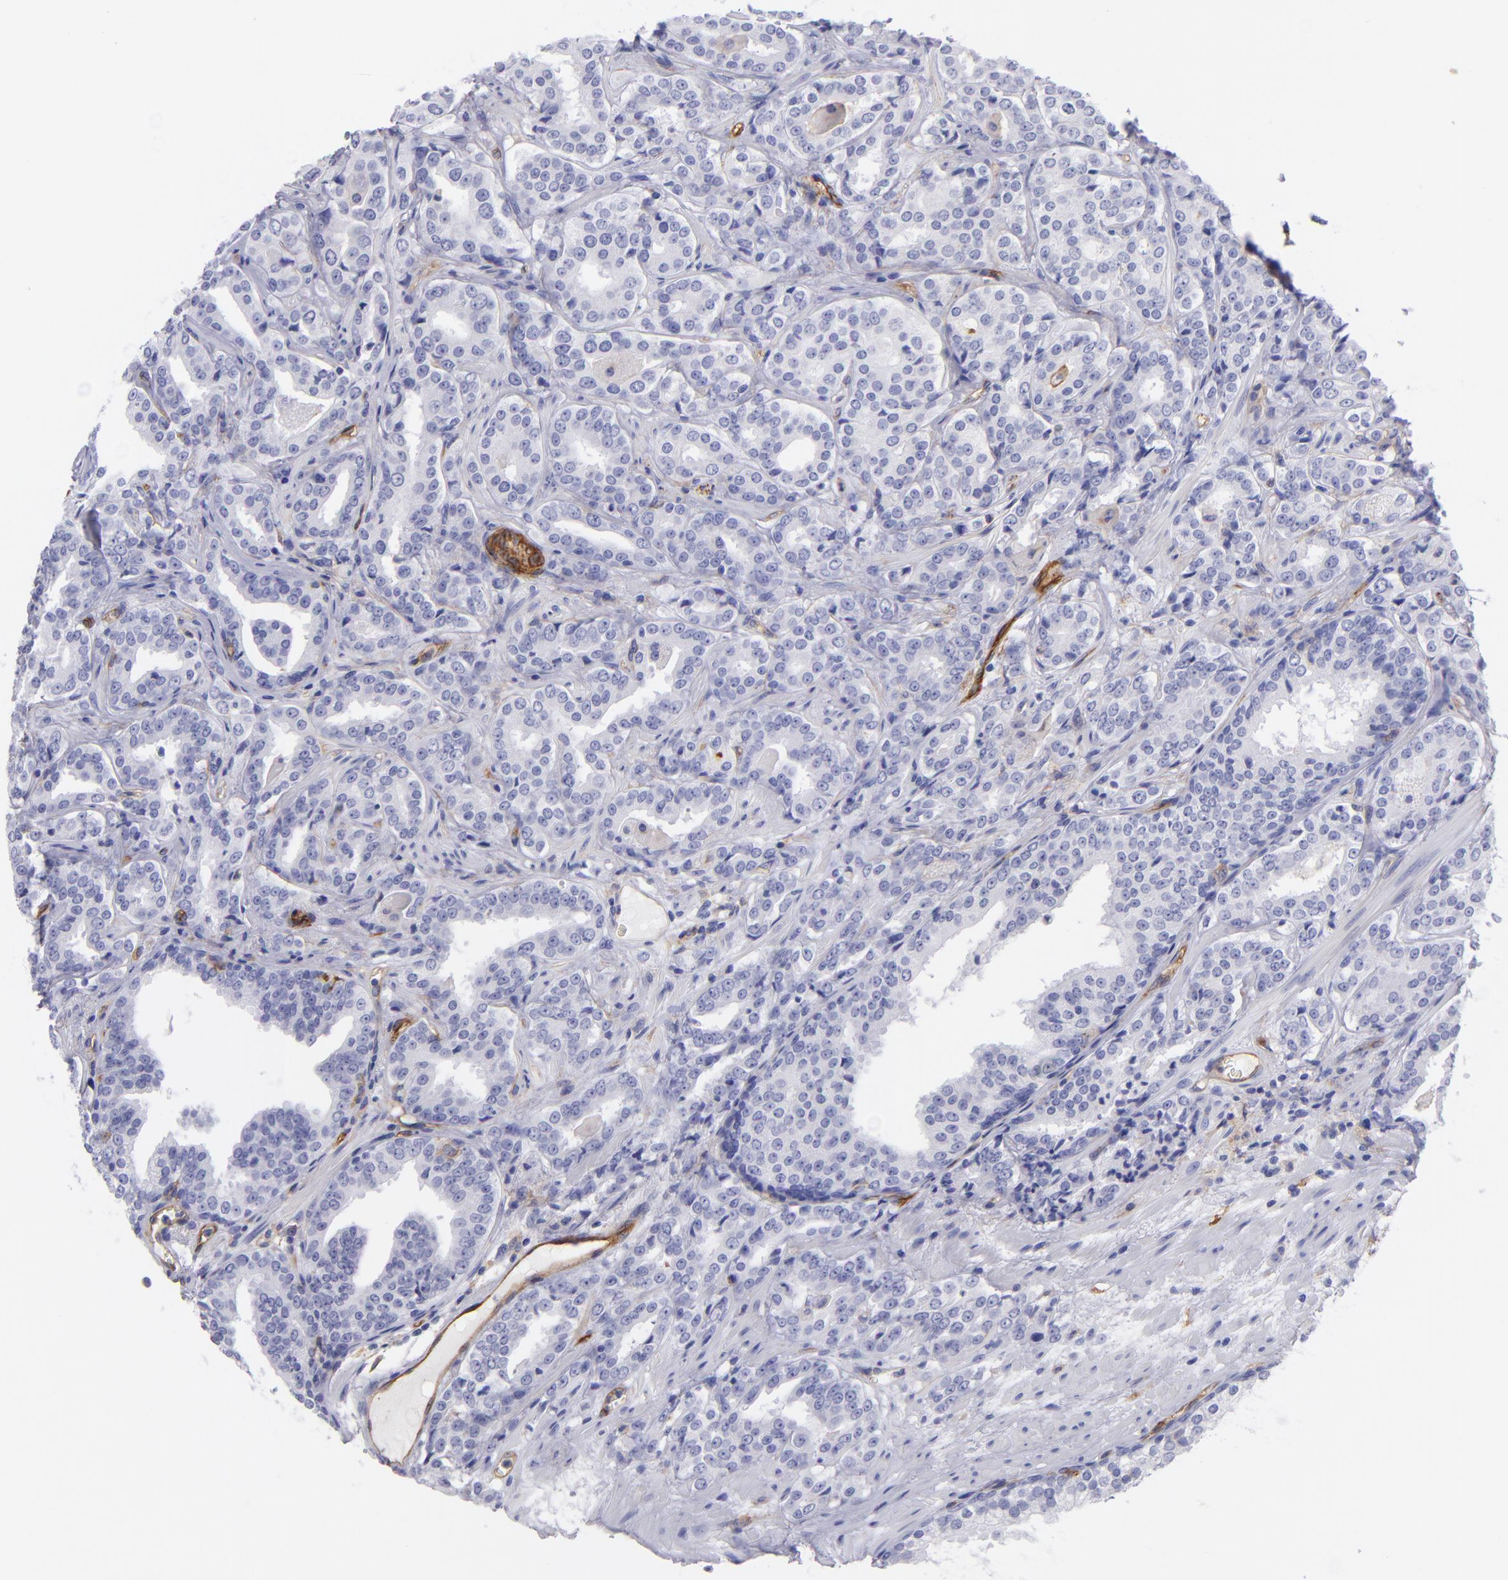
{"staining": {"intensity": "negative", "quantity": "none", "location": "none"}, "tissue": "prostate cancer", "cell_type": "Tumor cells", "image_type": "cancer", "snomed": [{"axis": "morphology", "description": "Adenocarcinoma, Medium grade"}, {"axis": "topography", "description": "Prostate"}], "caption": "A photomicrograph of human prostate cancer is negative for staining in tumor cells. (DAB immunohistochemistry (IHC) with hematoxylin counter stain).", "gene": "ENTPD1", "patient": {"sex": "male", "age": 60}}